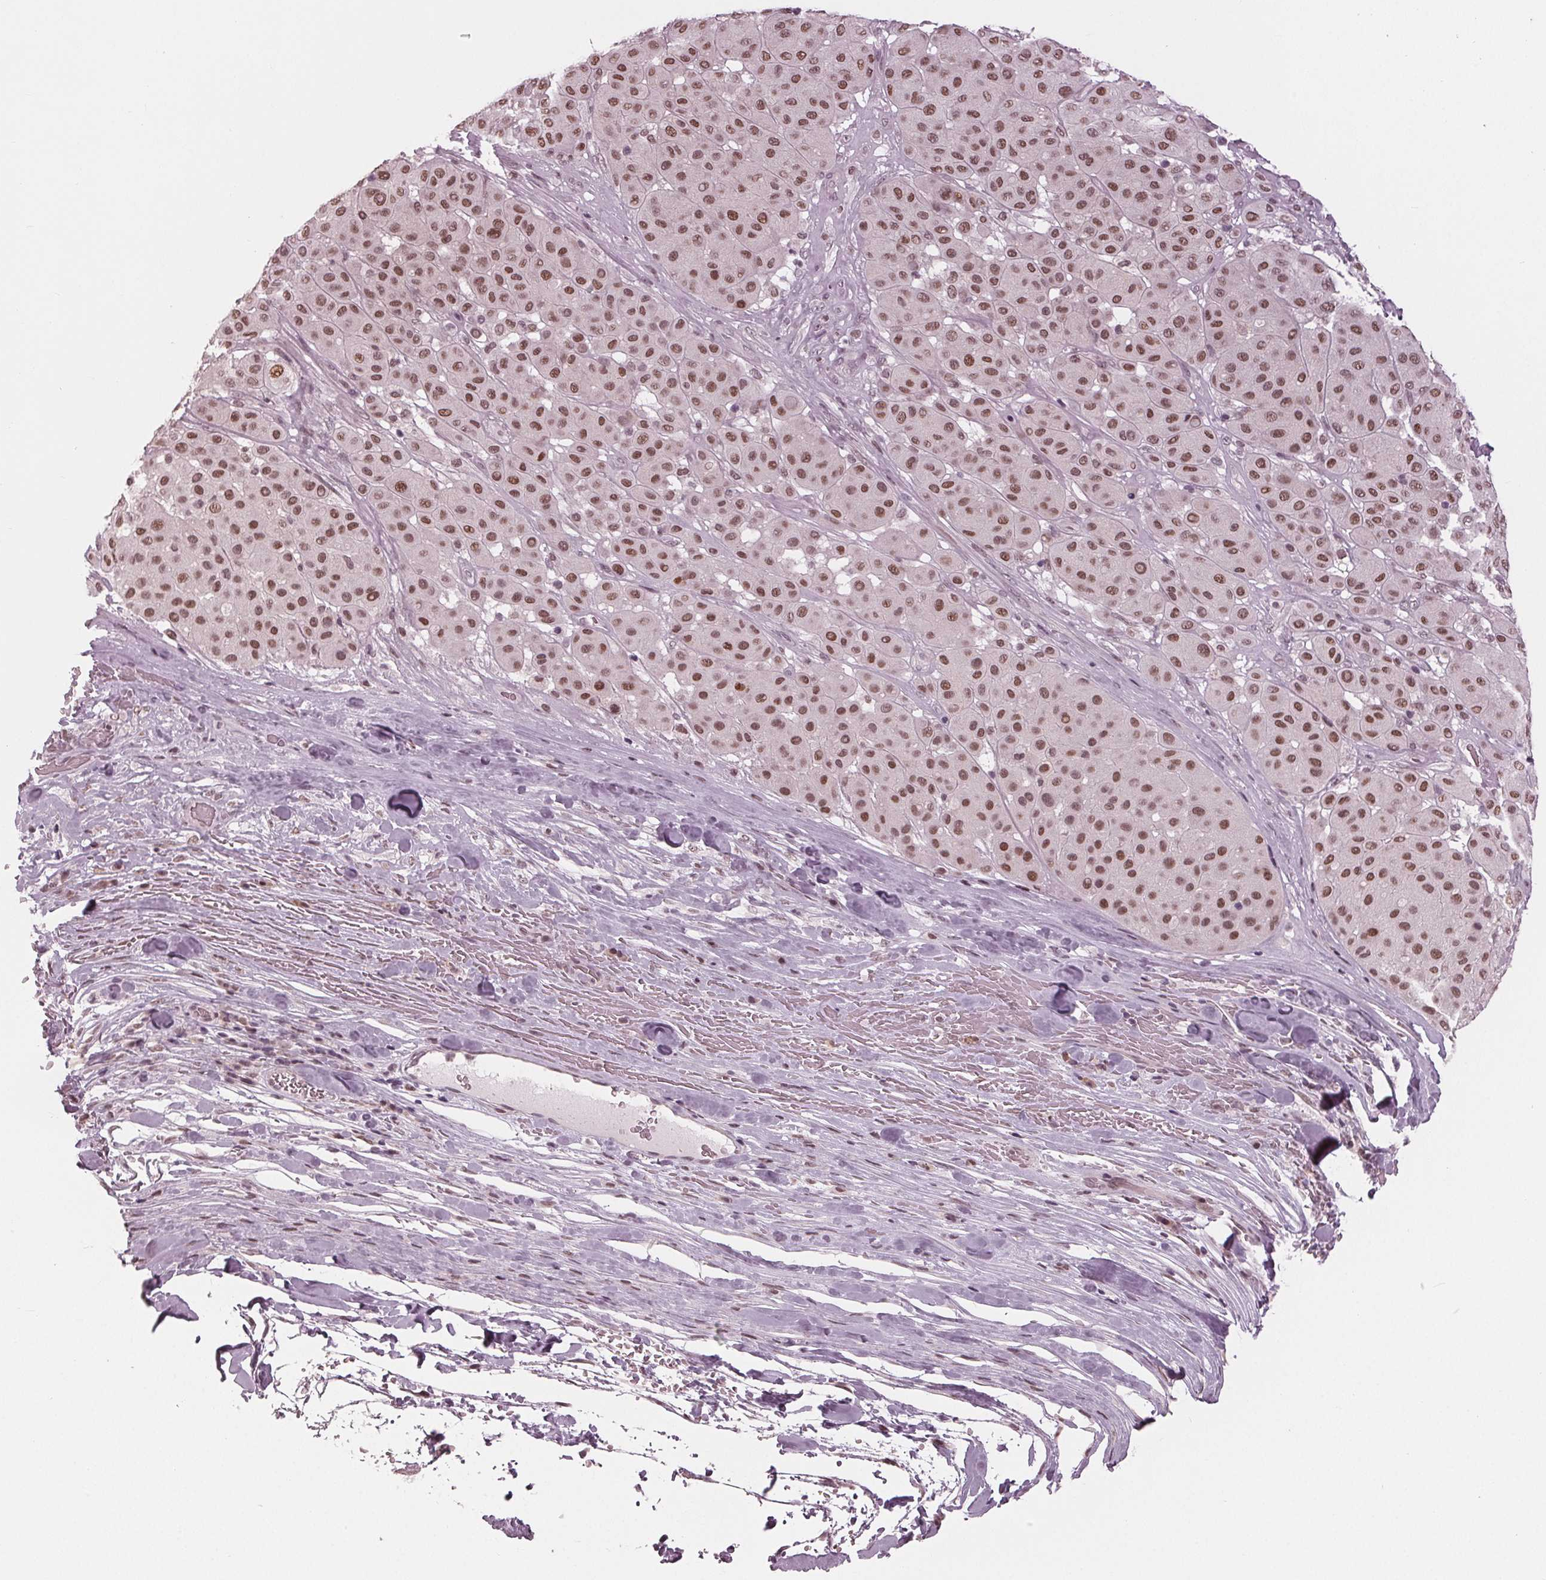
{"staining": {"intensity": "moderate", "quantity": ">75%", "location": "nuclear"}, "tissue": "melanoma", "cell_type": "Tumor cells", "image_type": "cancer", "snomed": [{"axis": "morphology", "description": "Malignant melanoma, Metastatic site"}, {"axis": "topography", "description": "Smooth muscle"}], "caption": "IHC histopathology image of malignant melanoma (metastatic site) stained for a protein (brown), which exhibits medium levels of moderate nuclear staining in about >75% of tumor cells.", "gene": "DNMT3L", "patient": {"sex": "male", "age": 41}}